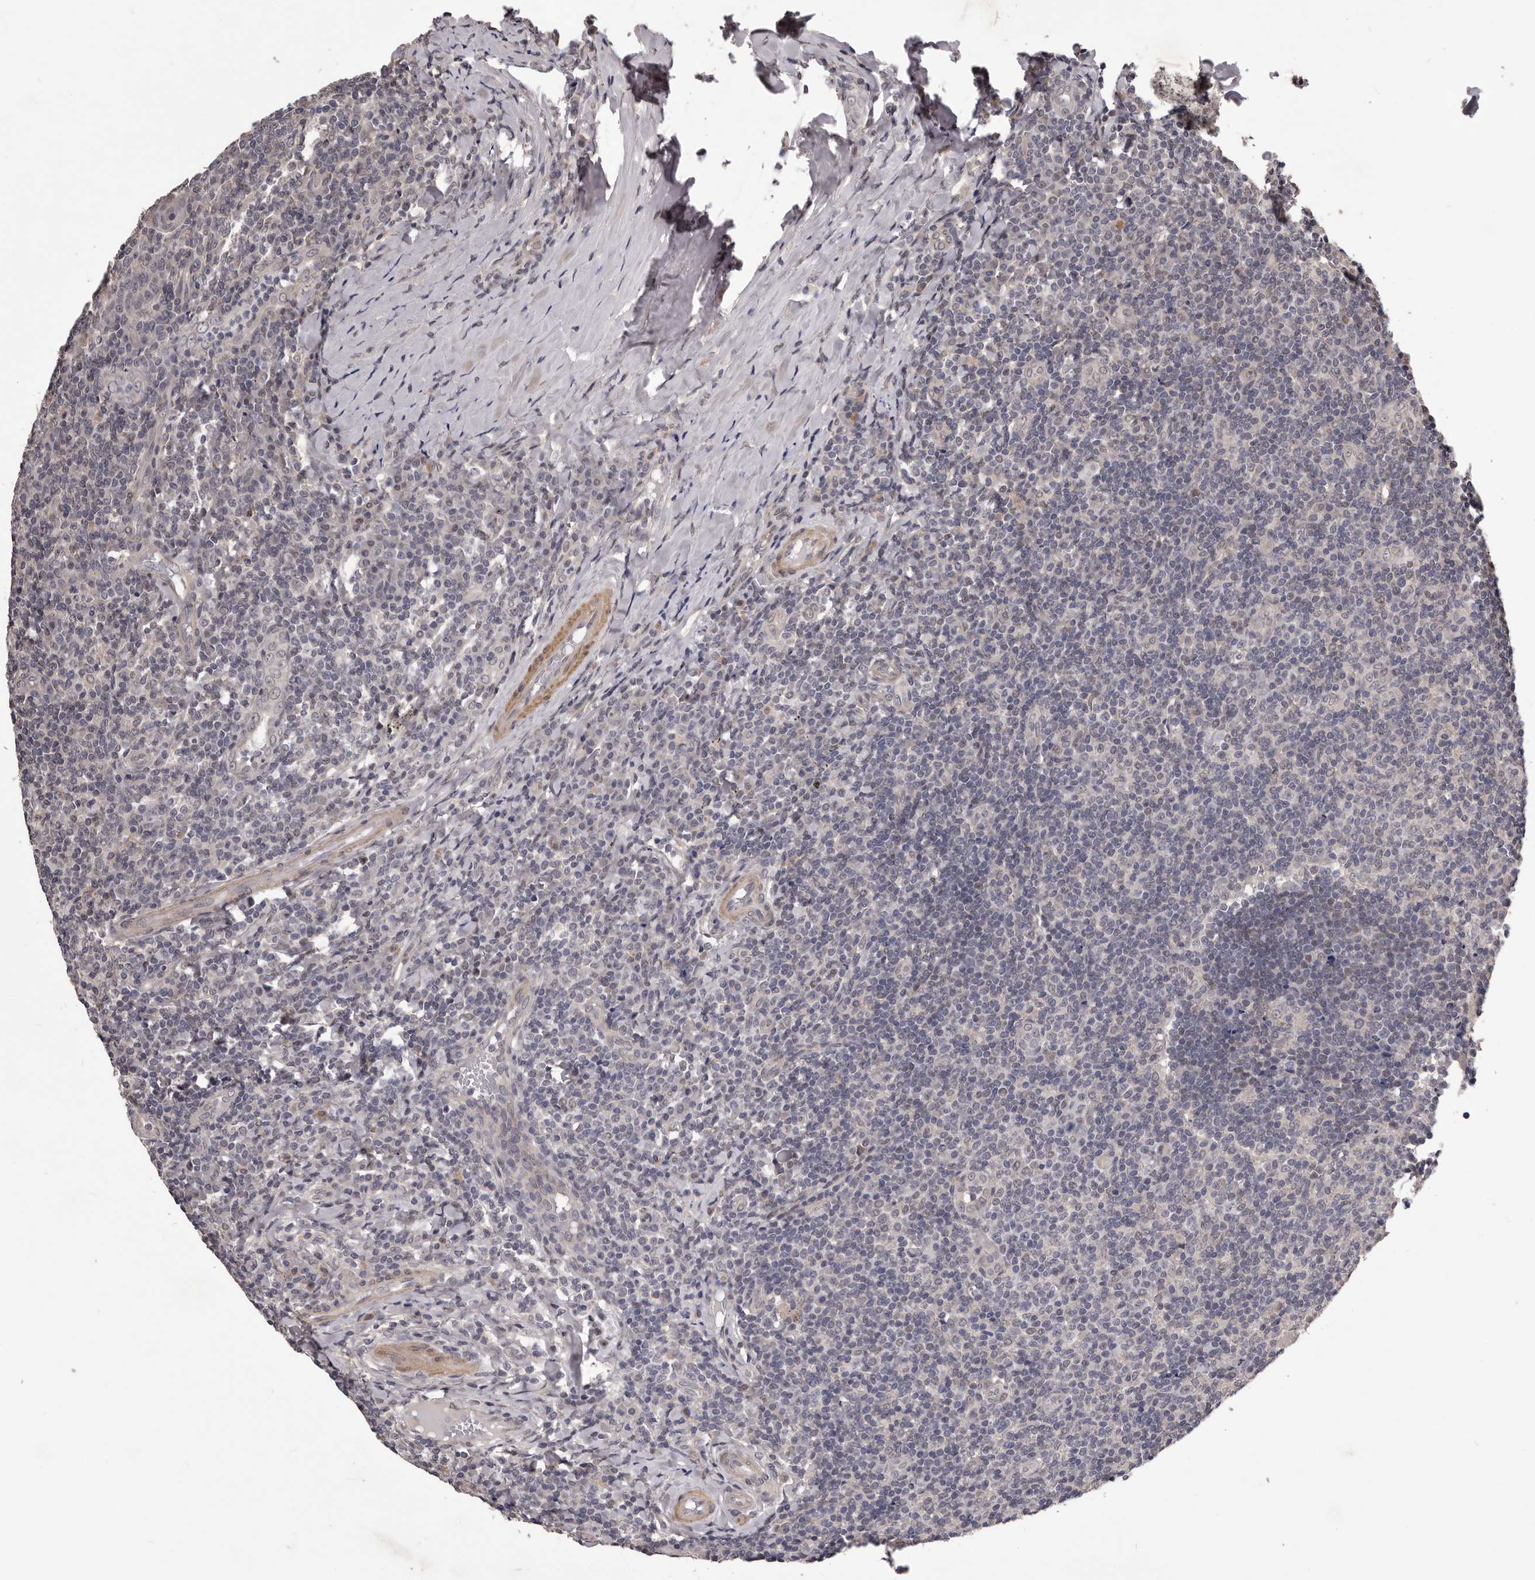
{"staining": {"intensity": "negative", "quantity": "none", "location": "none"}, "tissue": "tonsil", "cell_type": "Germinal center cells", "image_type": "normal", "snomed": [{"axis": "morphology", "description": "Normal tissue, NOS"}, {"axis": "topography", "description": "Tonsil"}], "caption": "IHC image of benign tonsil stained for a protein (brown), which reveals no positivity in germinal center cells. (DAB (3,3'-diaminobenzidine) IHC, high magnification).", "gene": "CELF3", "patient": {"sex": "female", "age": 19}}